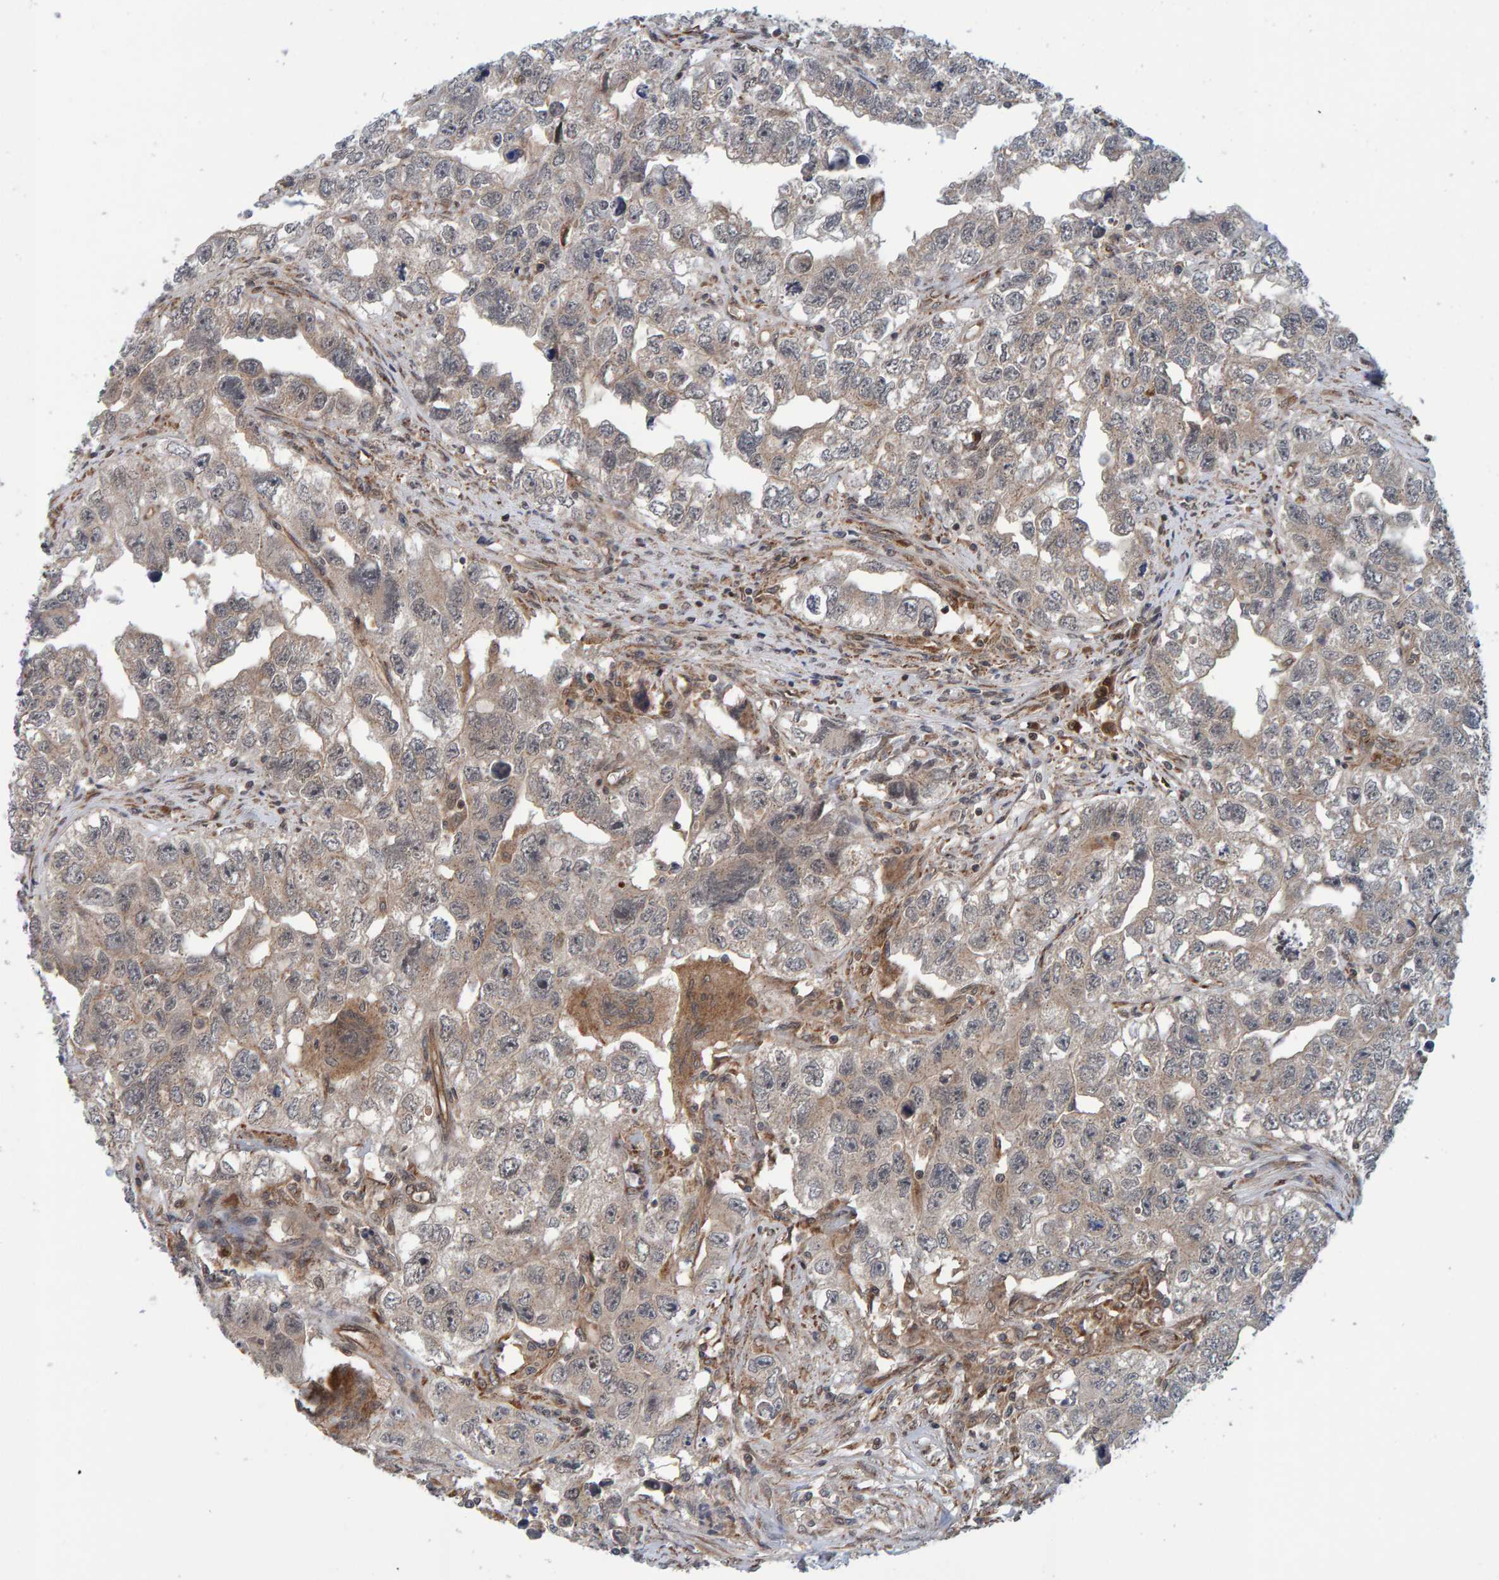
{"staining": {"intensity": "weak", "quantity": "25%-75%", "location": "cytoplasmic/membranous"}, "tissue": "testis cancer", "cell_type": "Tumor cells", "image_type": "cancer", "snomed": [{"axis": "morphology", "description": "Seminoma, NOS"}, {"axis": "morphology", "description": "Carcinoma, Embryonal, NOS"}, {"axis": "topography", "description": "Testis"}], "caption": "Embryonal carcinoma (testis) stained for a protein (brown) exhibits weak cytoplasmic/membranous positive positivity in approximately 25%-75% of tumor cells.", "gene": "SCRN2", "patient": {"sex": "male", "age": 43}}